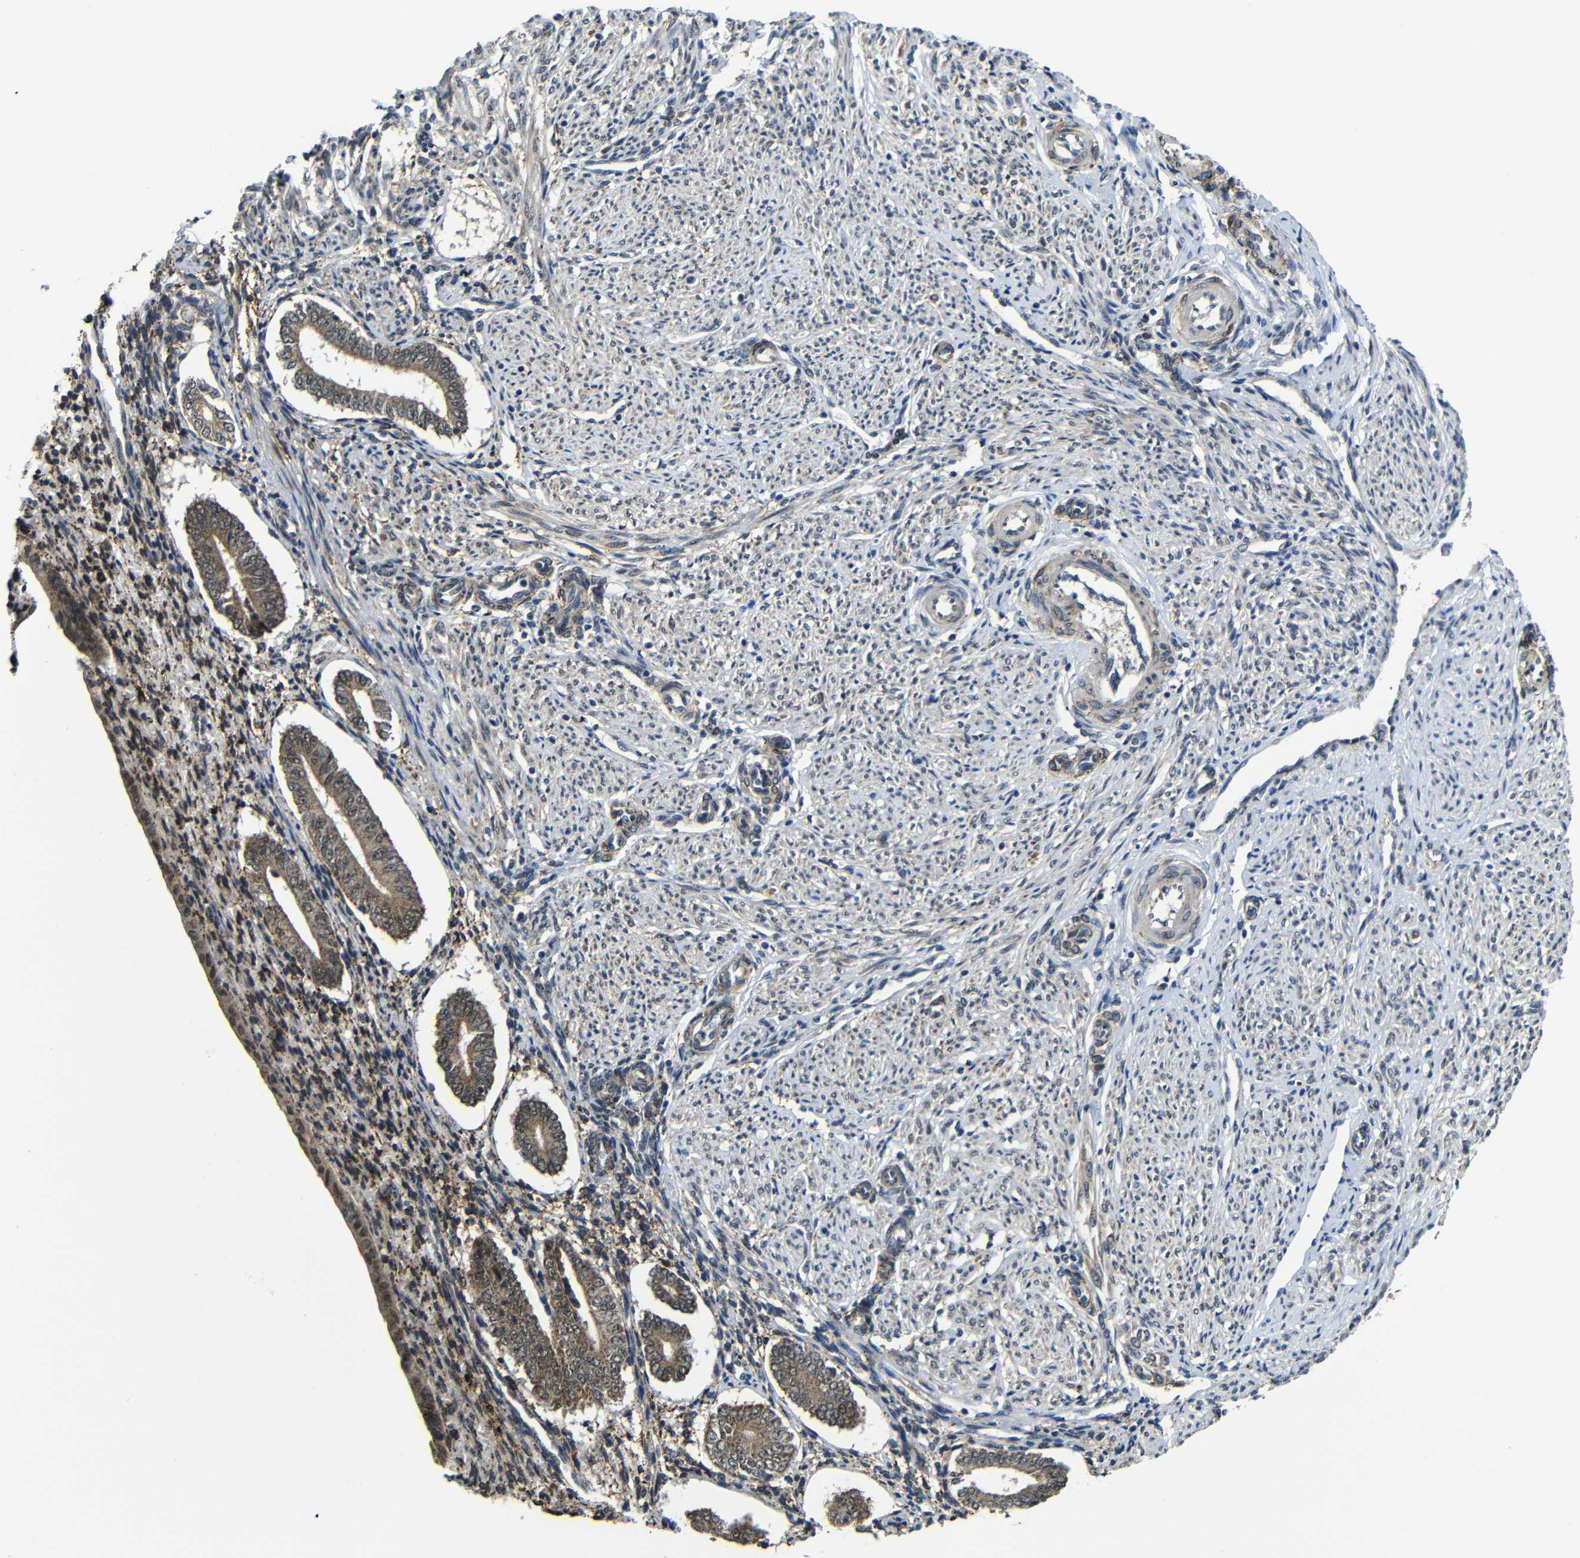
{"staining": {"intensity": "moderate", "quantity": "25%-75%", "location": "cytoplasmic/membranous"}, "tissue": "endometrium", "cell_type": "Cells in endometrial stroma", "image_type": "normal", "snomed": [{"axis": "morphology", "description": "Normal tissue, NOS"}, {"axis": "topography", "description": "Endometrium"}], "caption": "Immunohistochemistry of benign human endometrium shows medium levels of moderate cytoplasmic/membranous expression in about 25%-75% of cells in endometrial stroma. (DAB IHC with brightfield microscopy, high magnification).", "gene": "FAM172A", "patient": {"sex": "female", "age": 42}}